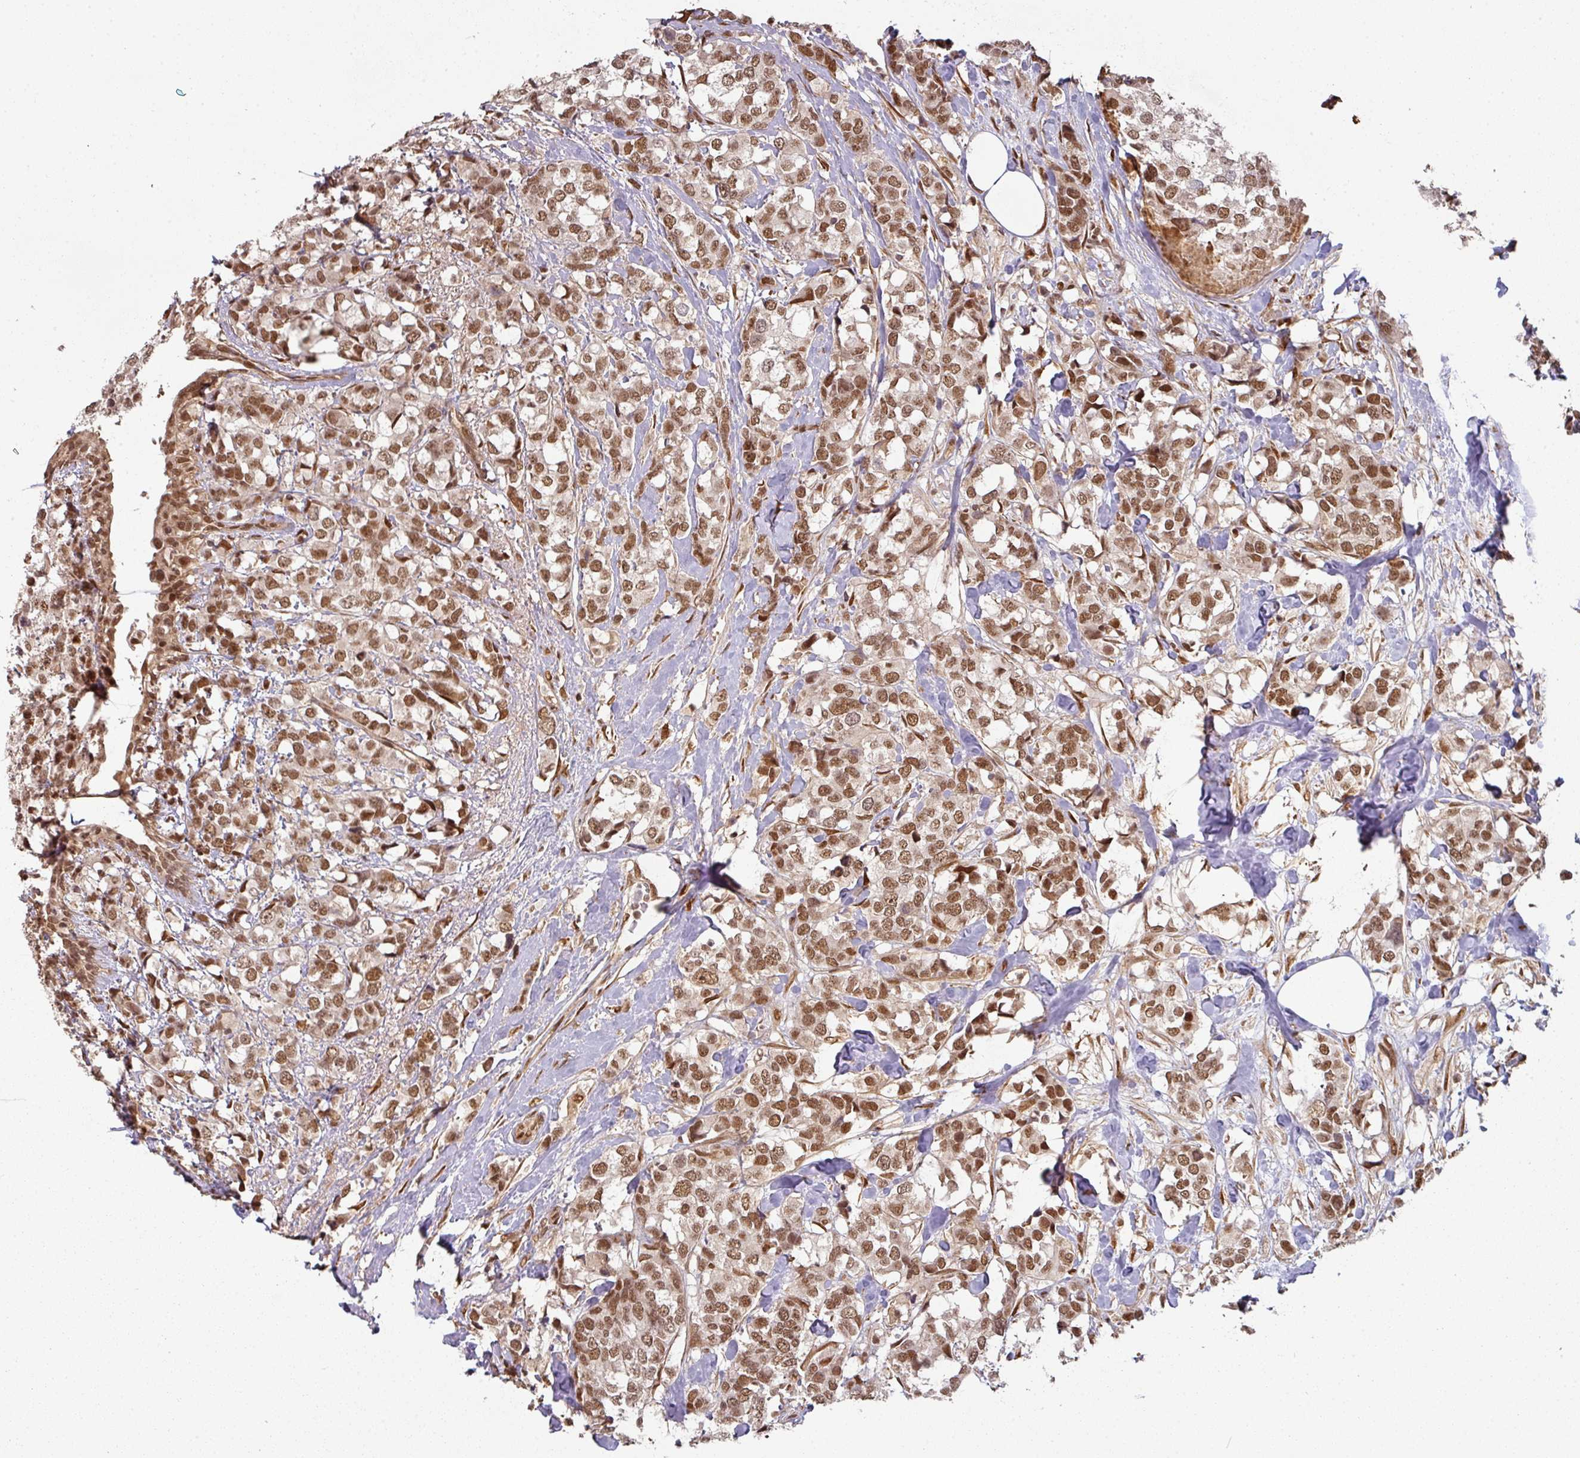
{"staining": {"intensity": "moderate", "quantity": ">75%", "location": "nuclear"}, "tissue": "breast cancer", "cell_type": "Tumor cells", "image_type": "cancer", "snomed": [{"axis": "morphology", "description": "Lobular carcinoma"}, {"axis": "topography", "description": "Breast"}], "caption": "Tumor cells show moderate nuclear positivity in about >75% of cells in breast lobular carcinoma.", "gene": "SIK3", "patient": {"sex": "female", "age": 59}}